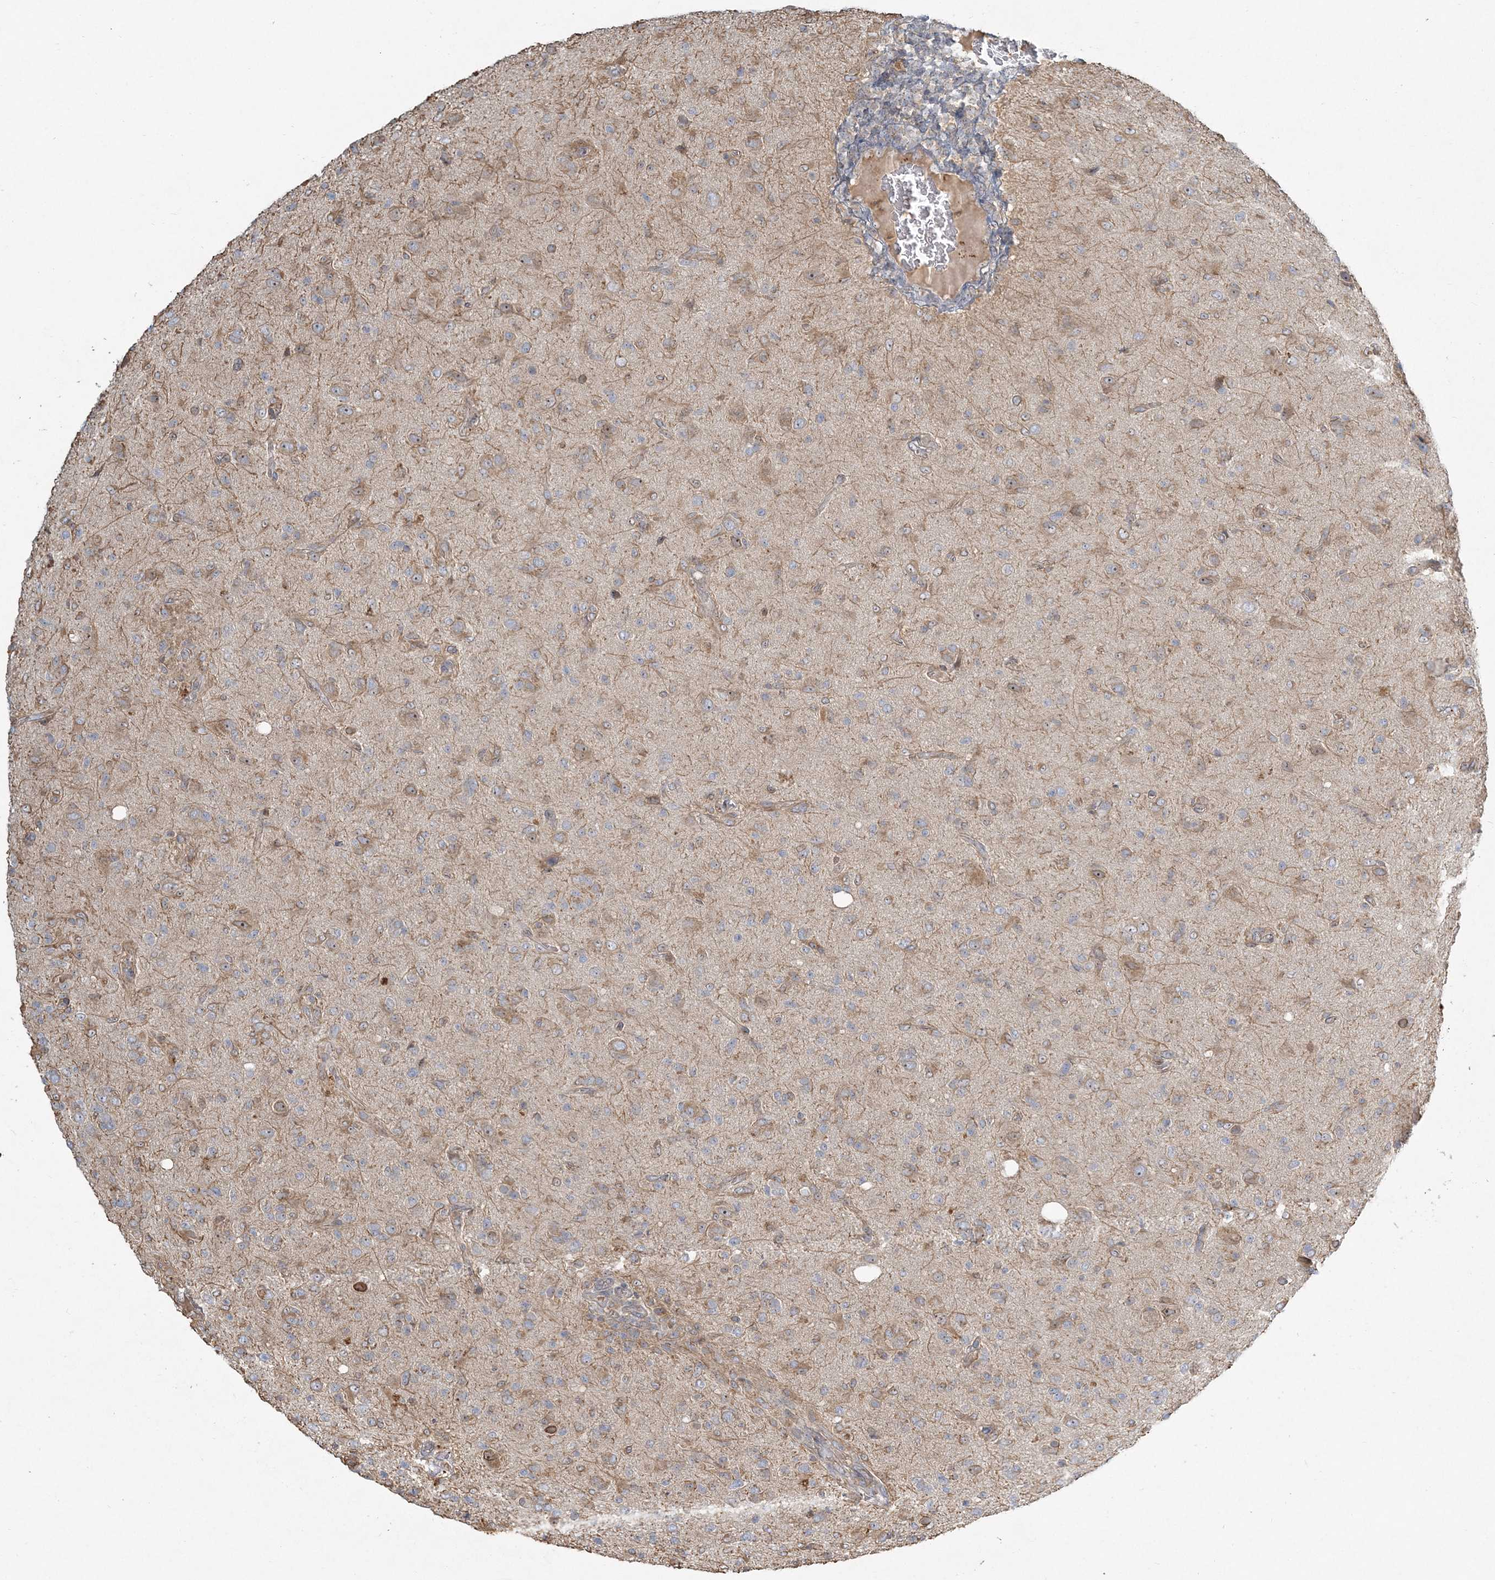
{"staining": {"intensity": "weak", "quantity": "25%-75%", "location": "cytoplasmic/membranous"}, "tissue": "glioma", "cell_type": "Tumor cells", "image_type": "cancer", "snomed": [{"axis": "morphology", "description": "Glioma, malignant, High grade"}, {"axis": "topography", "description": "Brain"}], "caption": "Glioma stained for a protein (brown) shows weak cytoplasmic/membranous positive positivity in approximately 25%-75% of tumor cells.", "gene": "AP1AR", "patient": {"sex": "female", "age": 57}}